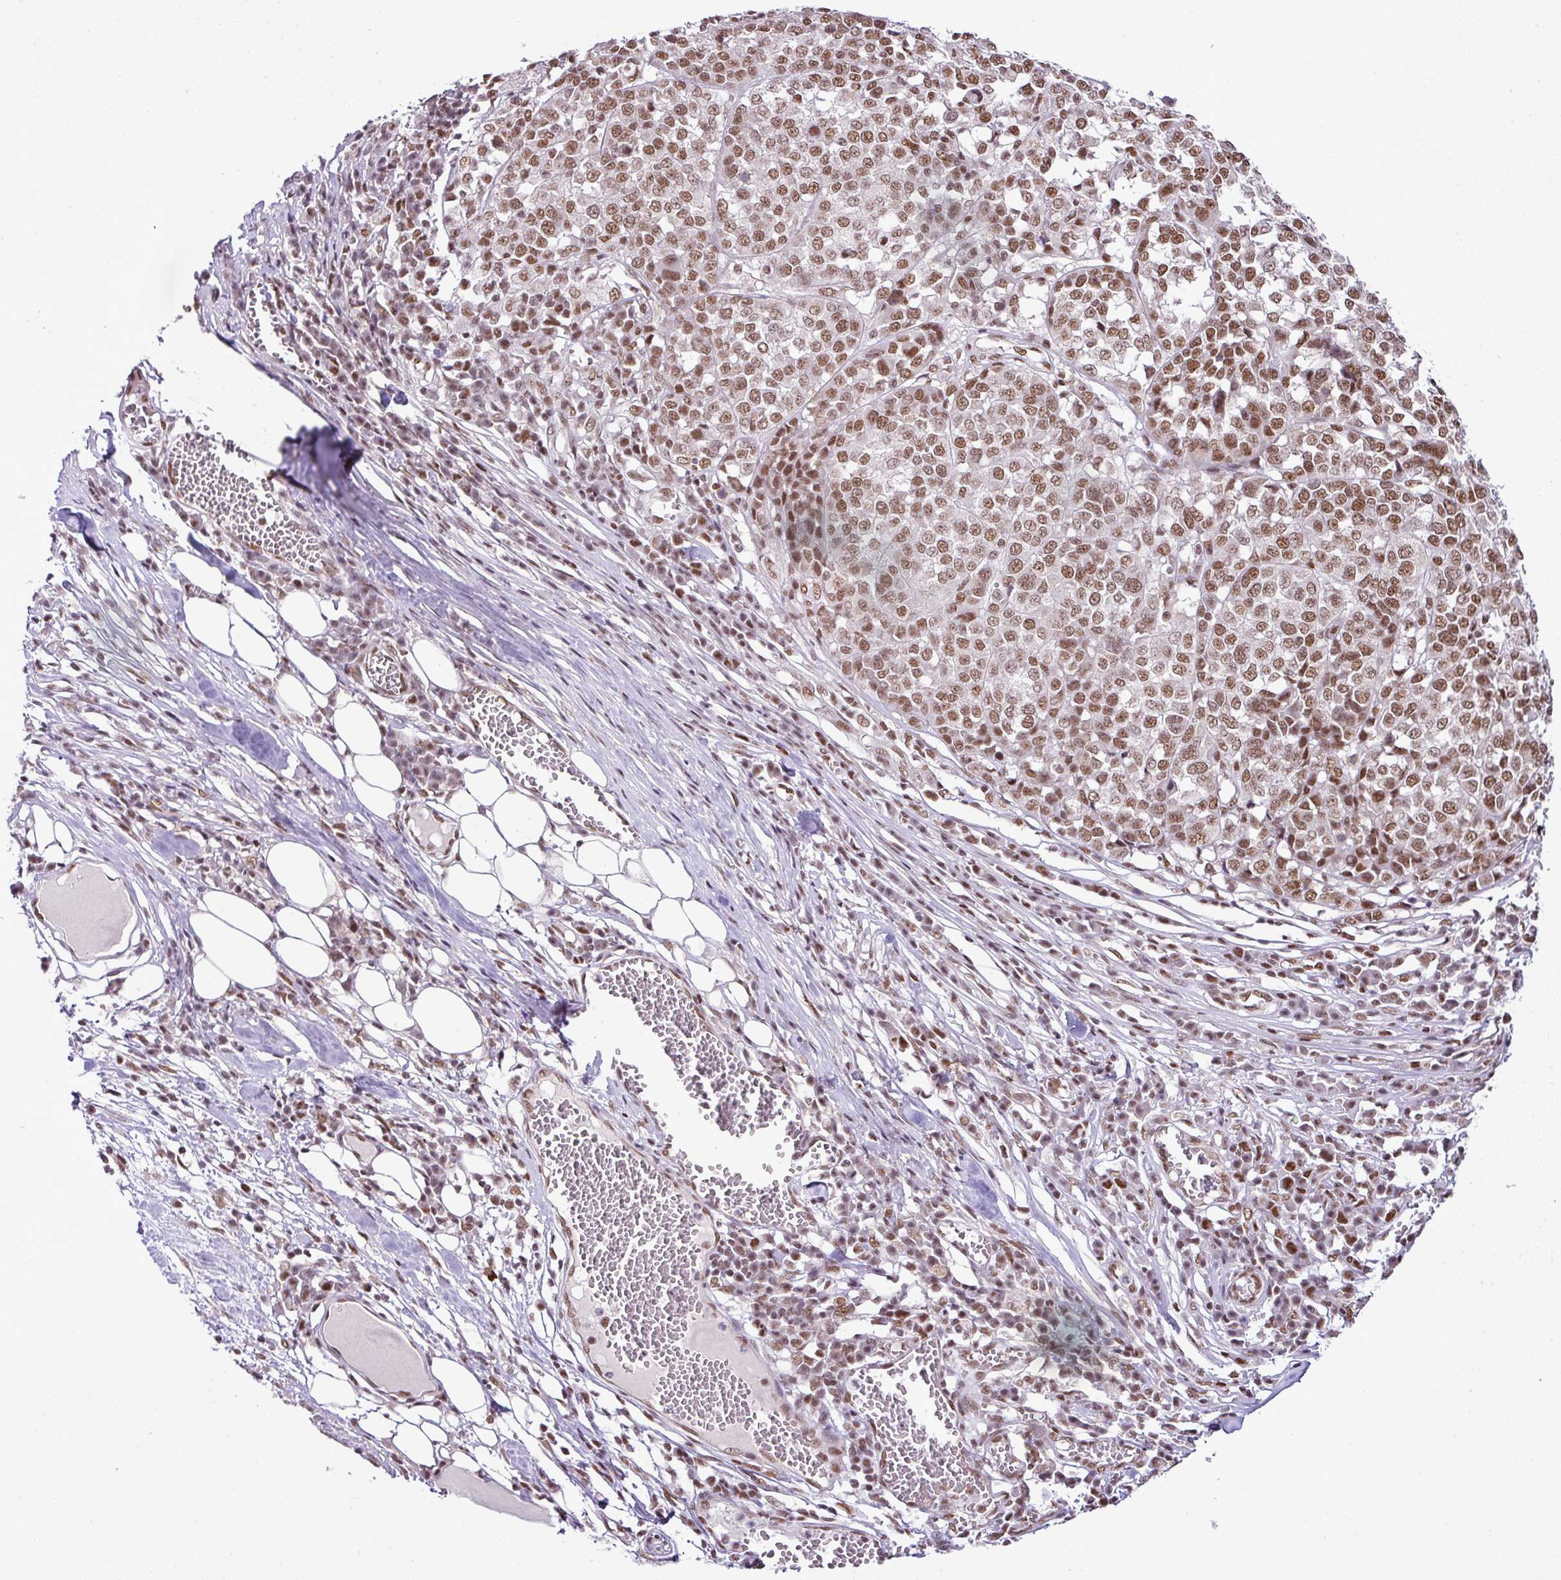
{"staining": {"intensity": "moderate", "quantity": ">75%", "location": "nuclear"}, "tissue": "melanoma", "cell_type": "Tumor cells", "image_type": "cancer", "snomed": [{"axis": "morphology", "description": "Malignant melanoma, Metastatic site"}, {"axis": "topography", "description": "Lymph node"}], "caption": "IHC photomicrograph of neoplastic tissue: human malignant melanoma (metastatic site) stained using immunohistochemistry exhibits medium levels of moderate protein expression localized specifically in the nuclear of tumor cells, appearing as a nuclear brown color.", "gene": "PGAP4", "patient": {"sex": "male", "age": 44}}